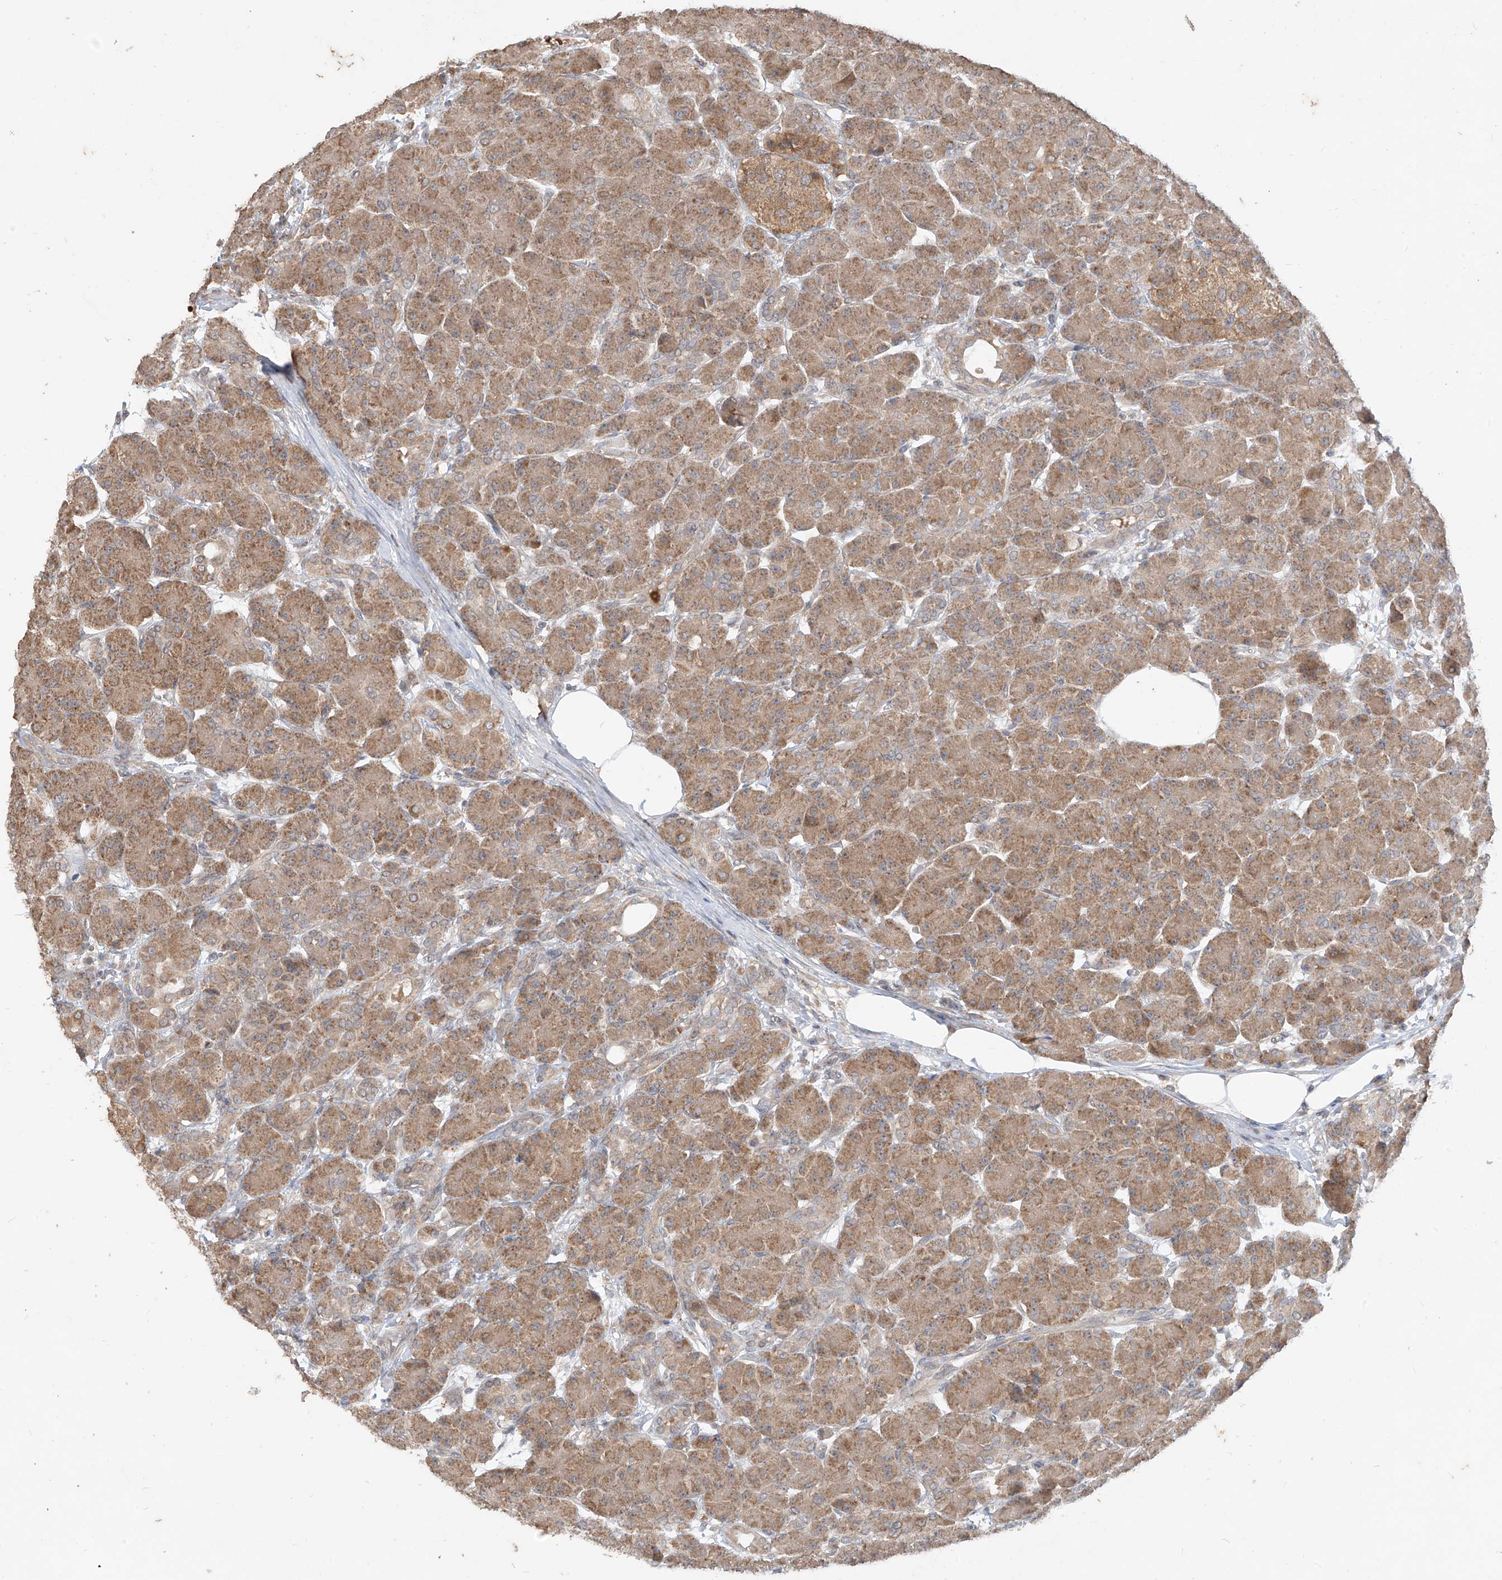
{"staining": {"intensity": "moderate", "quantity": ">75%", "location": "cytoplasmic/membranous"}, "tissue": "pancreas", "cell_type": "Exocrine glandular cells", "image_type": "normal", "snomed": [{"axis": "morphology", "description": "Normal tissue, NOS"}, {"axis": "topography", "description": "Pancreas"}], "caption": "Pancreas stained with DAB immunohistochemistry shows medium levels of moderate cytoplasmic/membranous positivity in approximately >75% of exocrine glandular cells.", "gene": "MTUS2", "patient": {"sex": "male", "age": 63}}